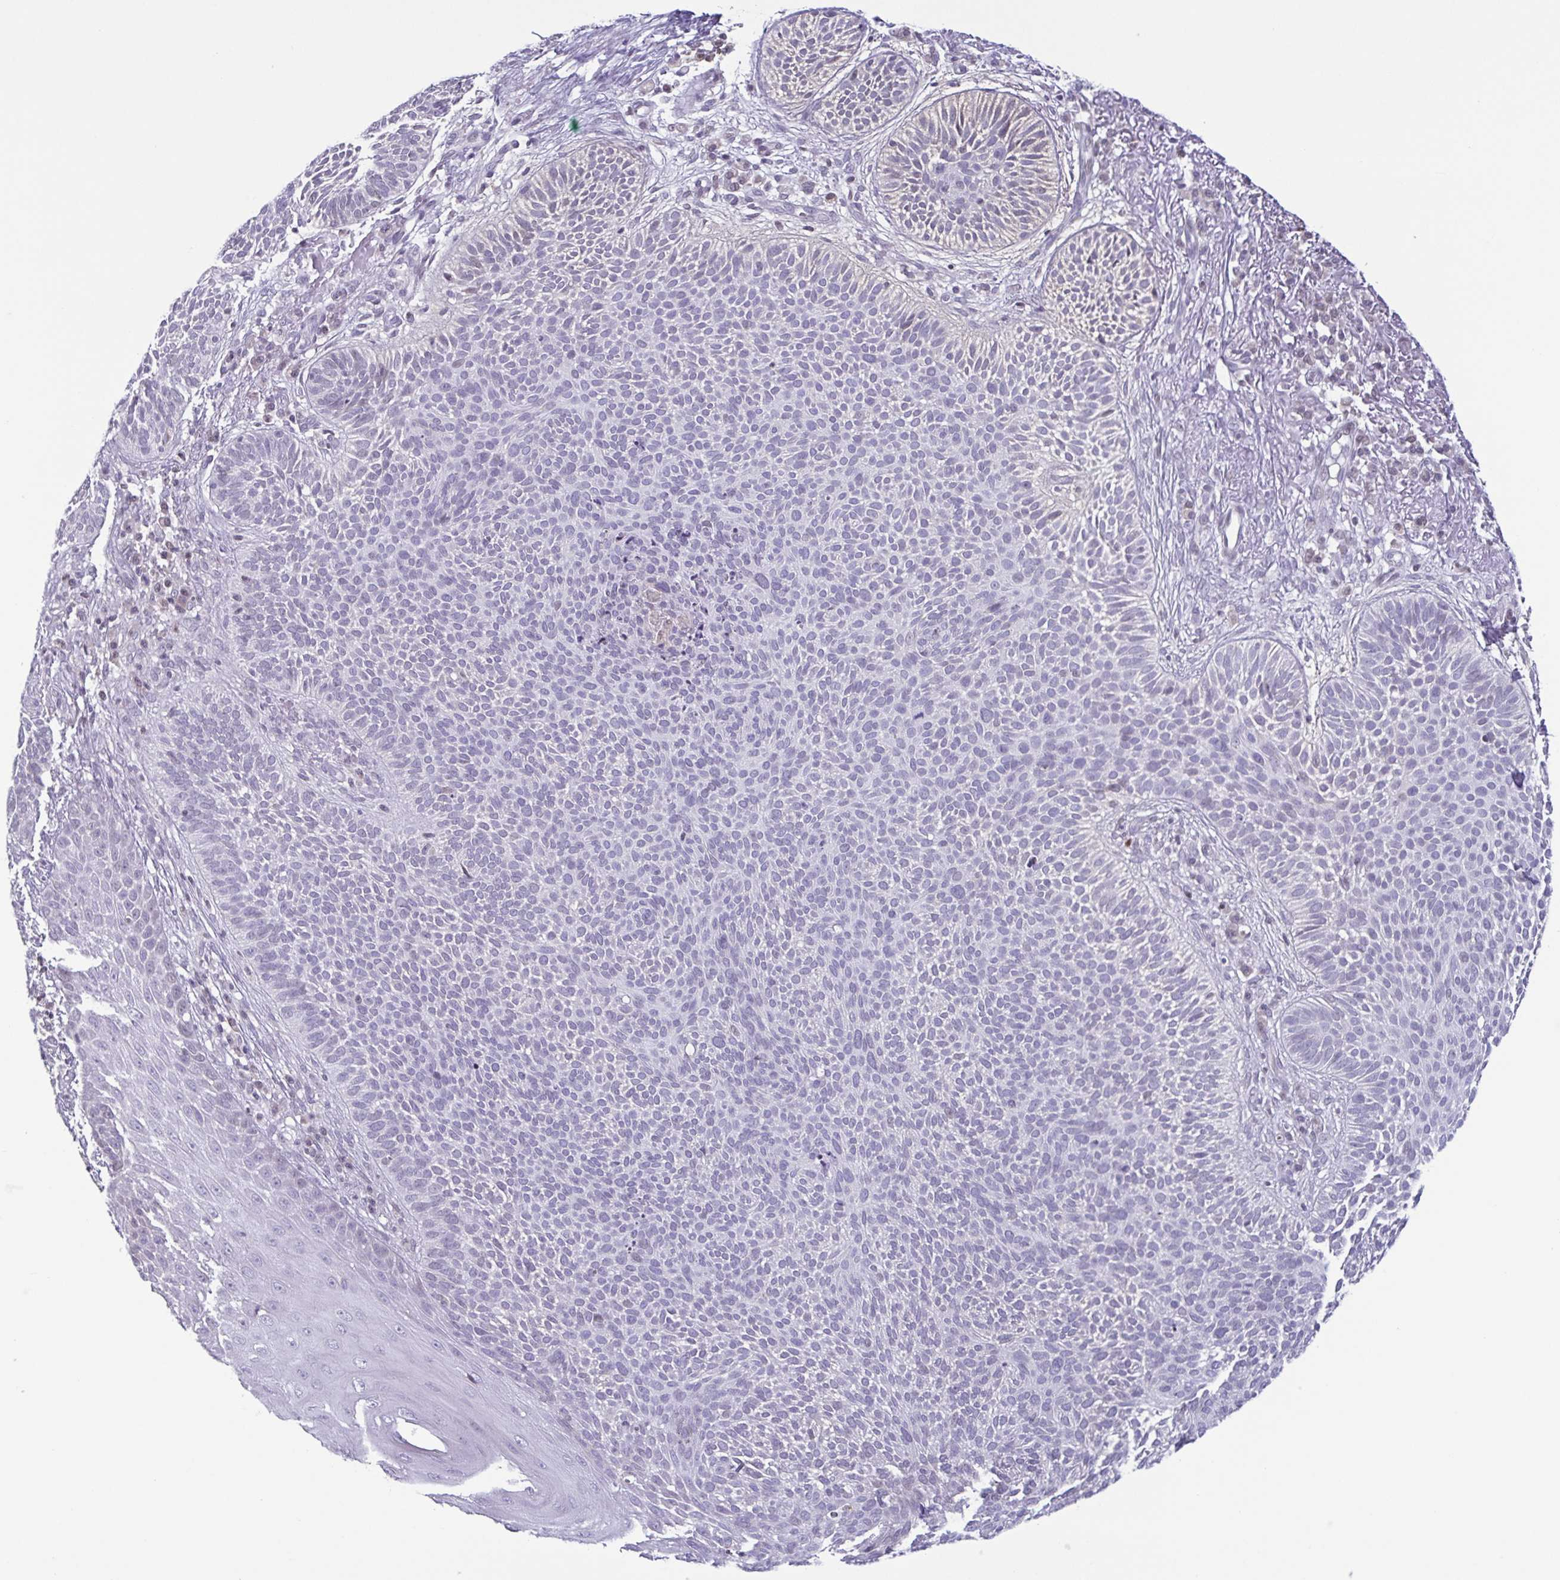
{"staining": {"intensity": "negative", "quantity": "none", "location": "none"}, "tissue": "skin cancer", "cell_type": "Tumor cells", "image_type": "cancer", "snomed": [{"axis": "morphology", "description": "Basal cell carcinoma"}, {"axis": "topography", "description": "Skin"}, {"axis": "topography", "description": "Skin of face"}], "caption": "High power microscopy image of an immunohistochemistry (IHC) photomicrograph of basal cell carcinoma (skin), revealing no significant expression in tumor cells.", "gene": "IRF1", "patient": {"sex": "female", "age": 82}}